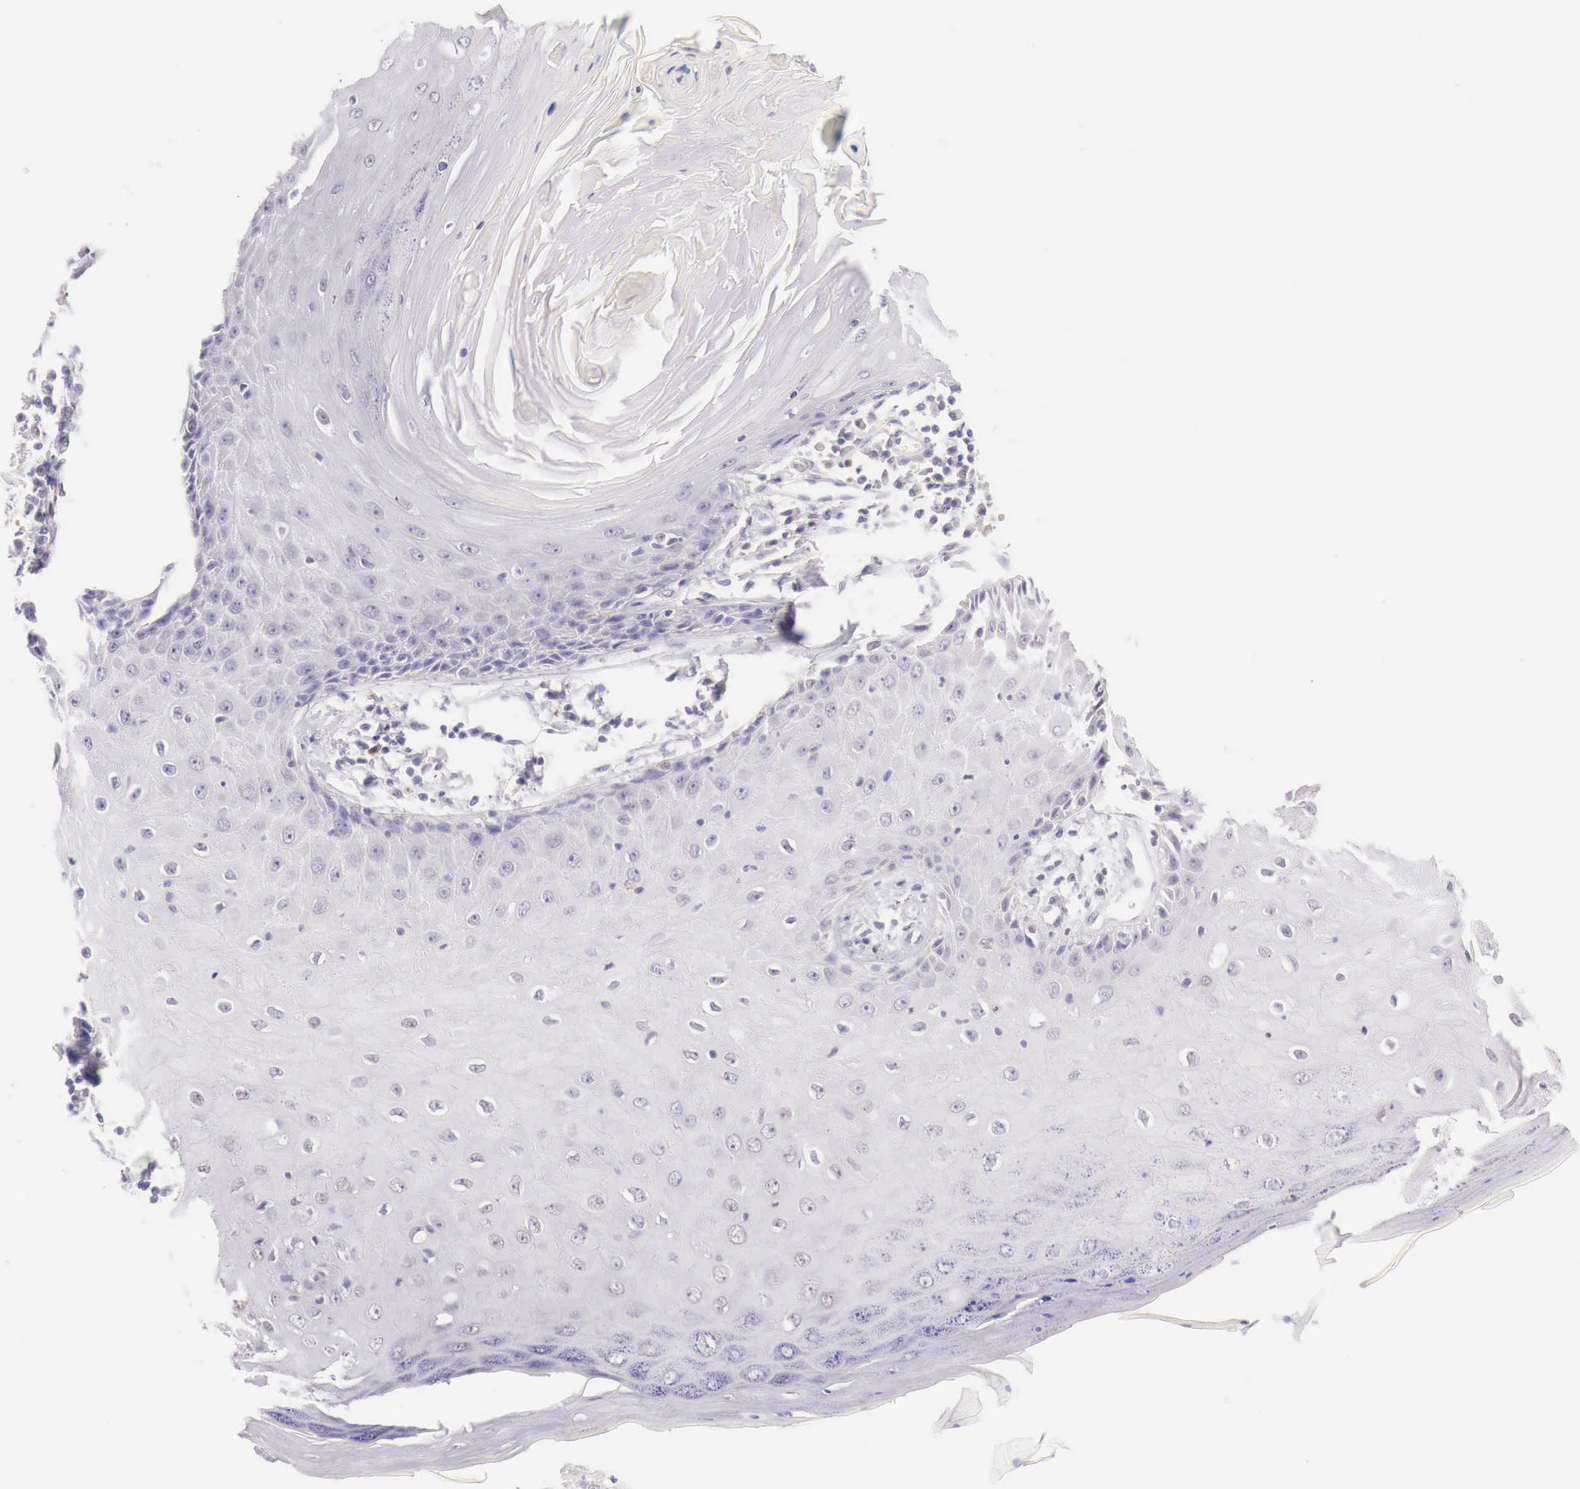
{"staining": {"intensity": "negative", "quantity": "none", "location": "none"}, "tissue": "skin cancer", "cell_type": "Tumor cells", "image_type": "cancer", "snomed": [{"axis": "morphology", "description": "Squamous cell carcinoma, NOS"}, {"axis": "topography", "description": "Skin"}, {"axis": "topography", "description": "Anal"}], "caption": "The photomicrograph exhibits no significant staining in tumor cells of skin cancer. Brightfield microscopy of immunohistochemistry stained with DAB (3,3'-diaminobenzidine) (brown) and hematoxylin (blue), captured at high magnification.", "gene": "BCL6", "patient": {"sex": "male", "age": 61}}